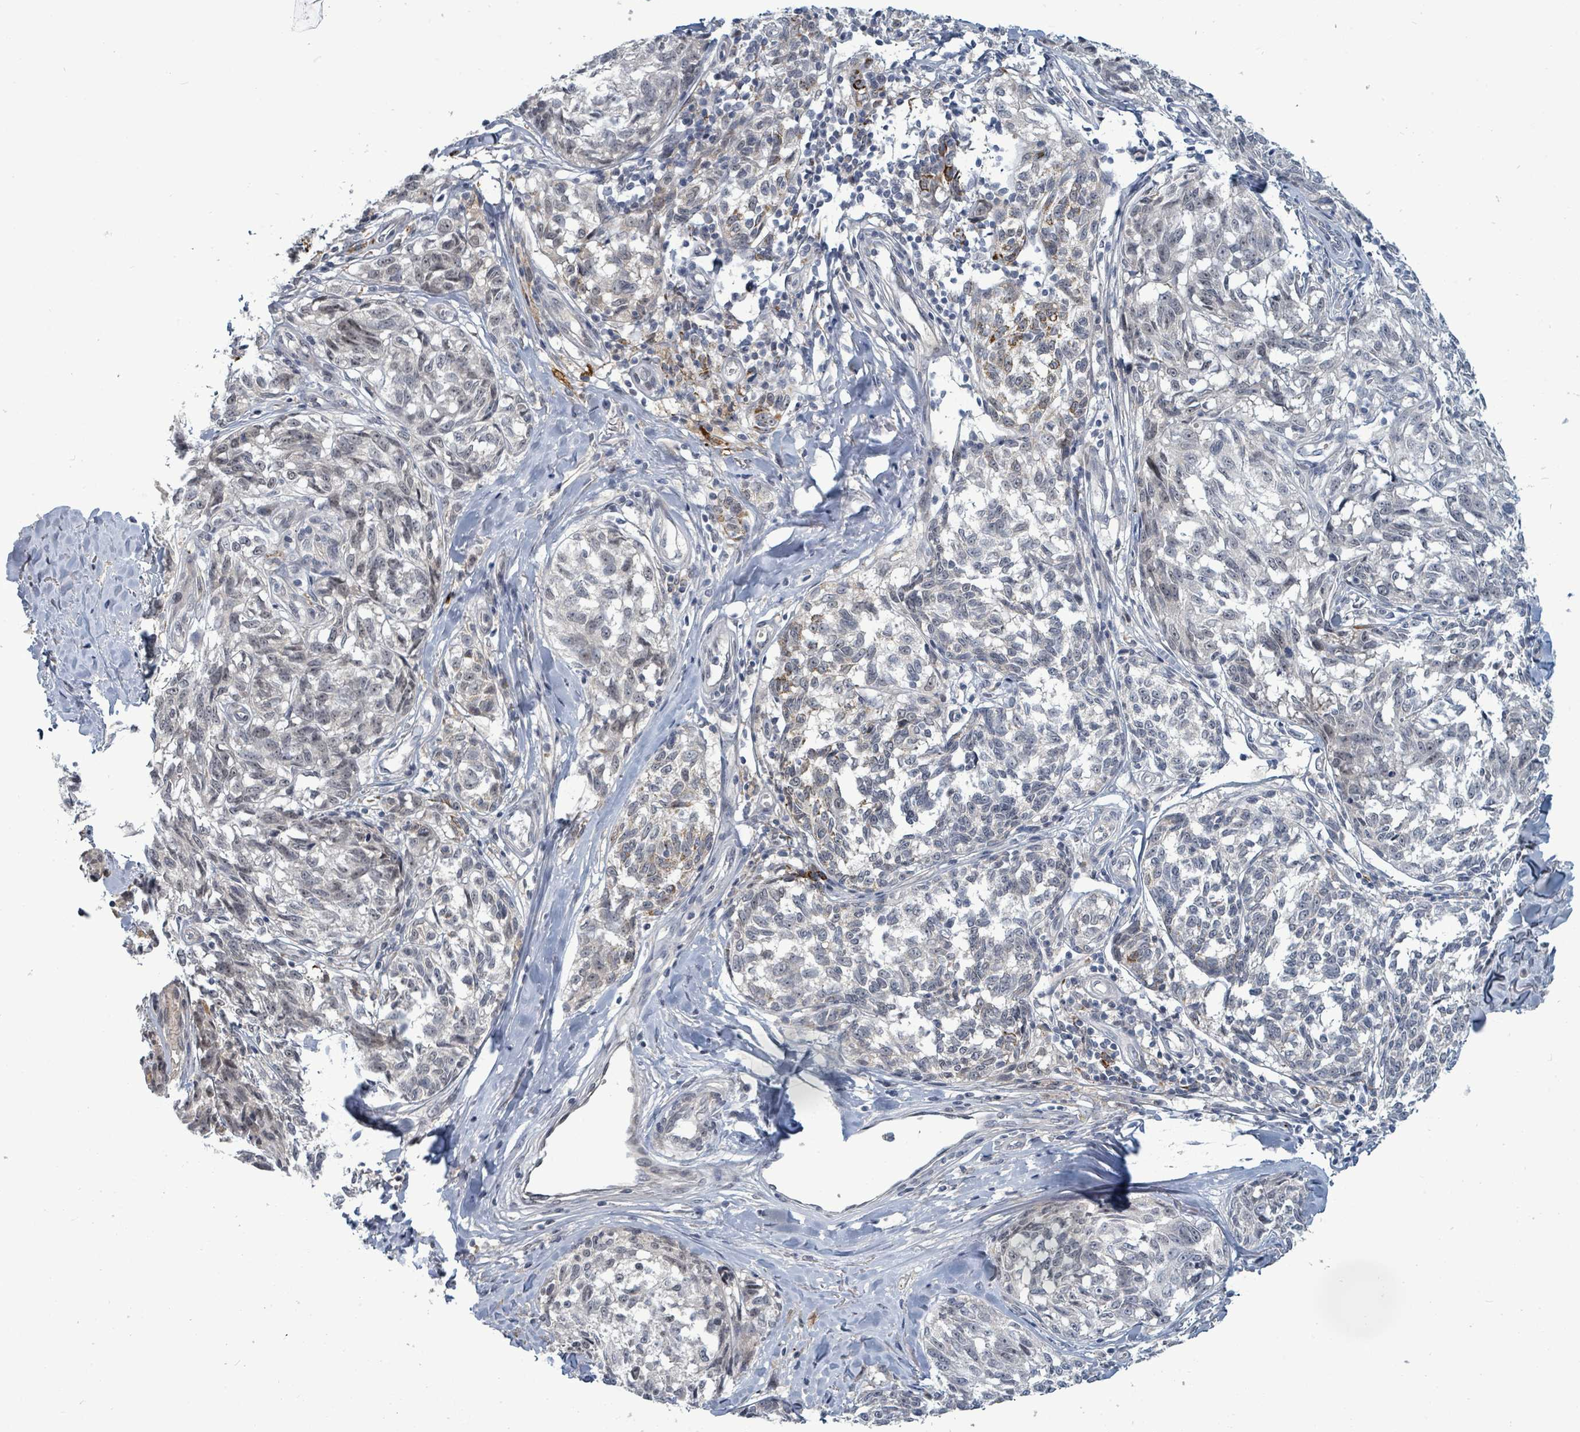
{"staining": {"intensity": "weak", "quantity": "<25%", "location": "cytoplasmic/membranous"}, "tissue": "melanoma", "cell_type": "Tumor cells", "image_type": "cancer", "snomed": [{"axis": "morphology", "description": "Normal tissue, NOS"}, {"axis": "morphology", "description": "Malignant melanoma, NOS"}, {"axis": "topography", "description": "Skin"}], "caption": "The photomicrograph exhibits no staining of tumor cells in malignant melanoma. (DAB (3,3'-diaminobenzidine) IHC, high magnification).", "gene": "TRDMT1", "patient": {"sex": "female", "age": 64}}